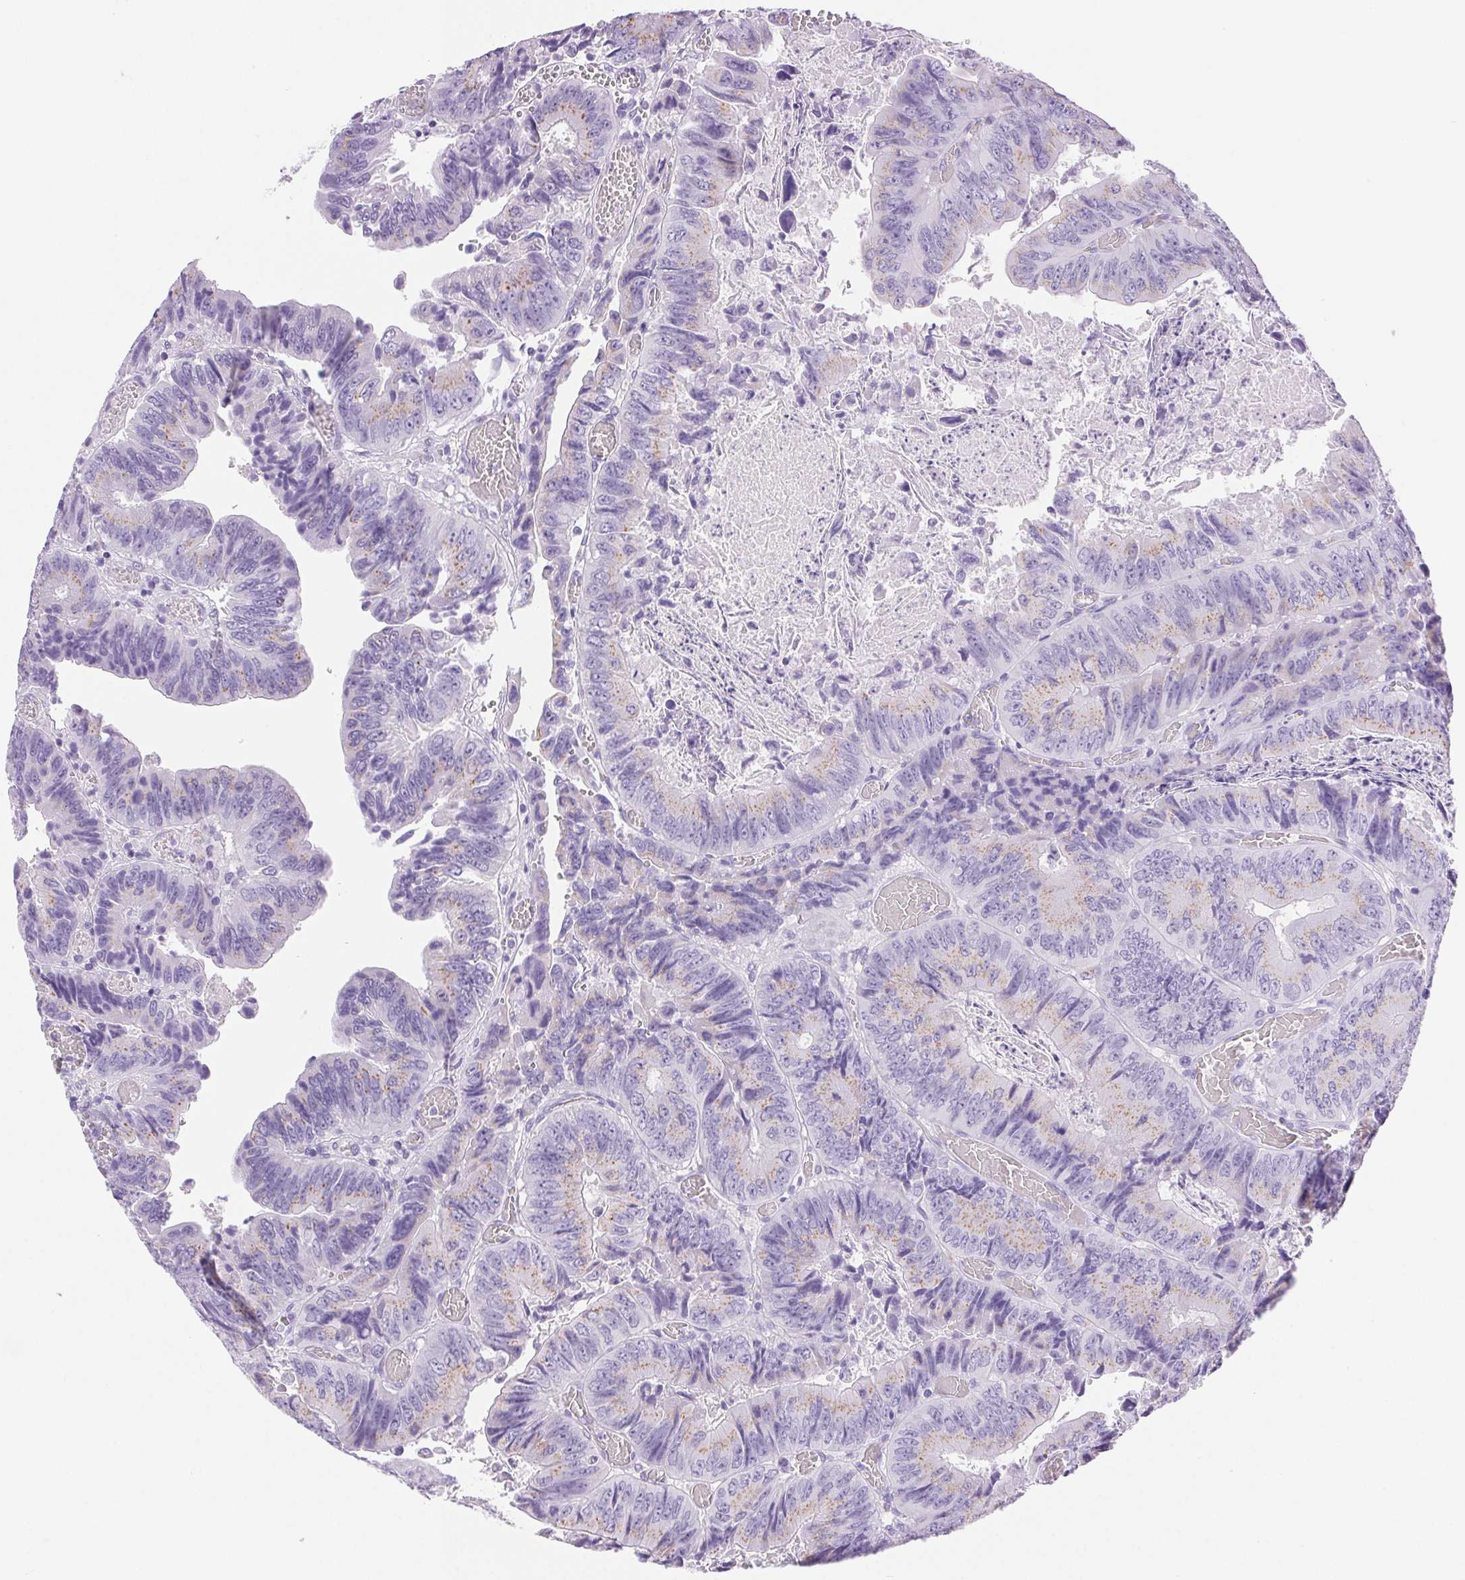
{"staining": {"intensity": "weak", "quantity": "25%-75%", "location": "cytoplasmic/membranous"}, "tissue": "colorectal cancer", "cell_type": "Tumor cells", "image_type": "cancer", "snomed": [{"axis": "morphology", "description": "Adenocarcinoma, NOS"}, {"axis": "topography", "description": "Colon"}], "caption": "DAB immunohistochemical staining of human adenocarcinoma (colorectal) reveals weak cytoplasmic/membranous protein staining in approximately 25%-75% of tumor cells. (IHC, brightfield microscopy, high magnification).", "gene": "SERPINB3", "patient": {"sex": "female", "age": 84}}